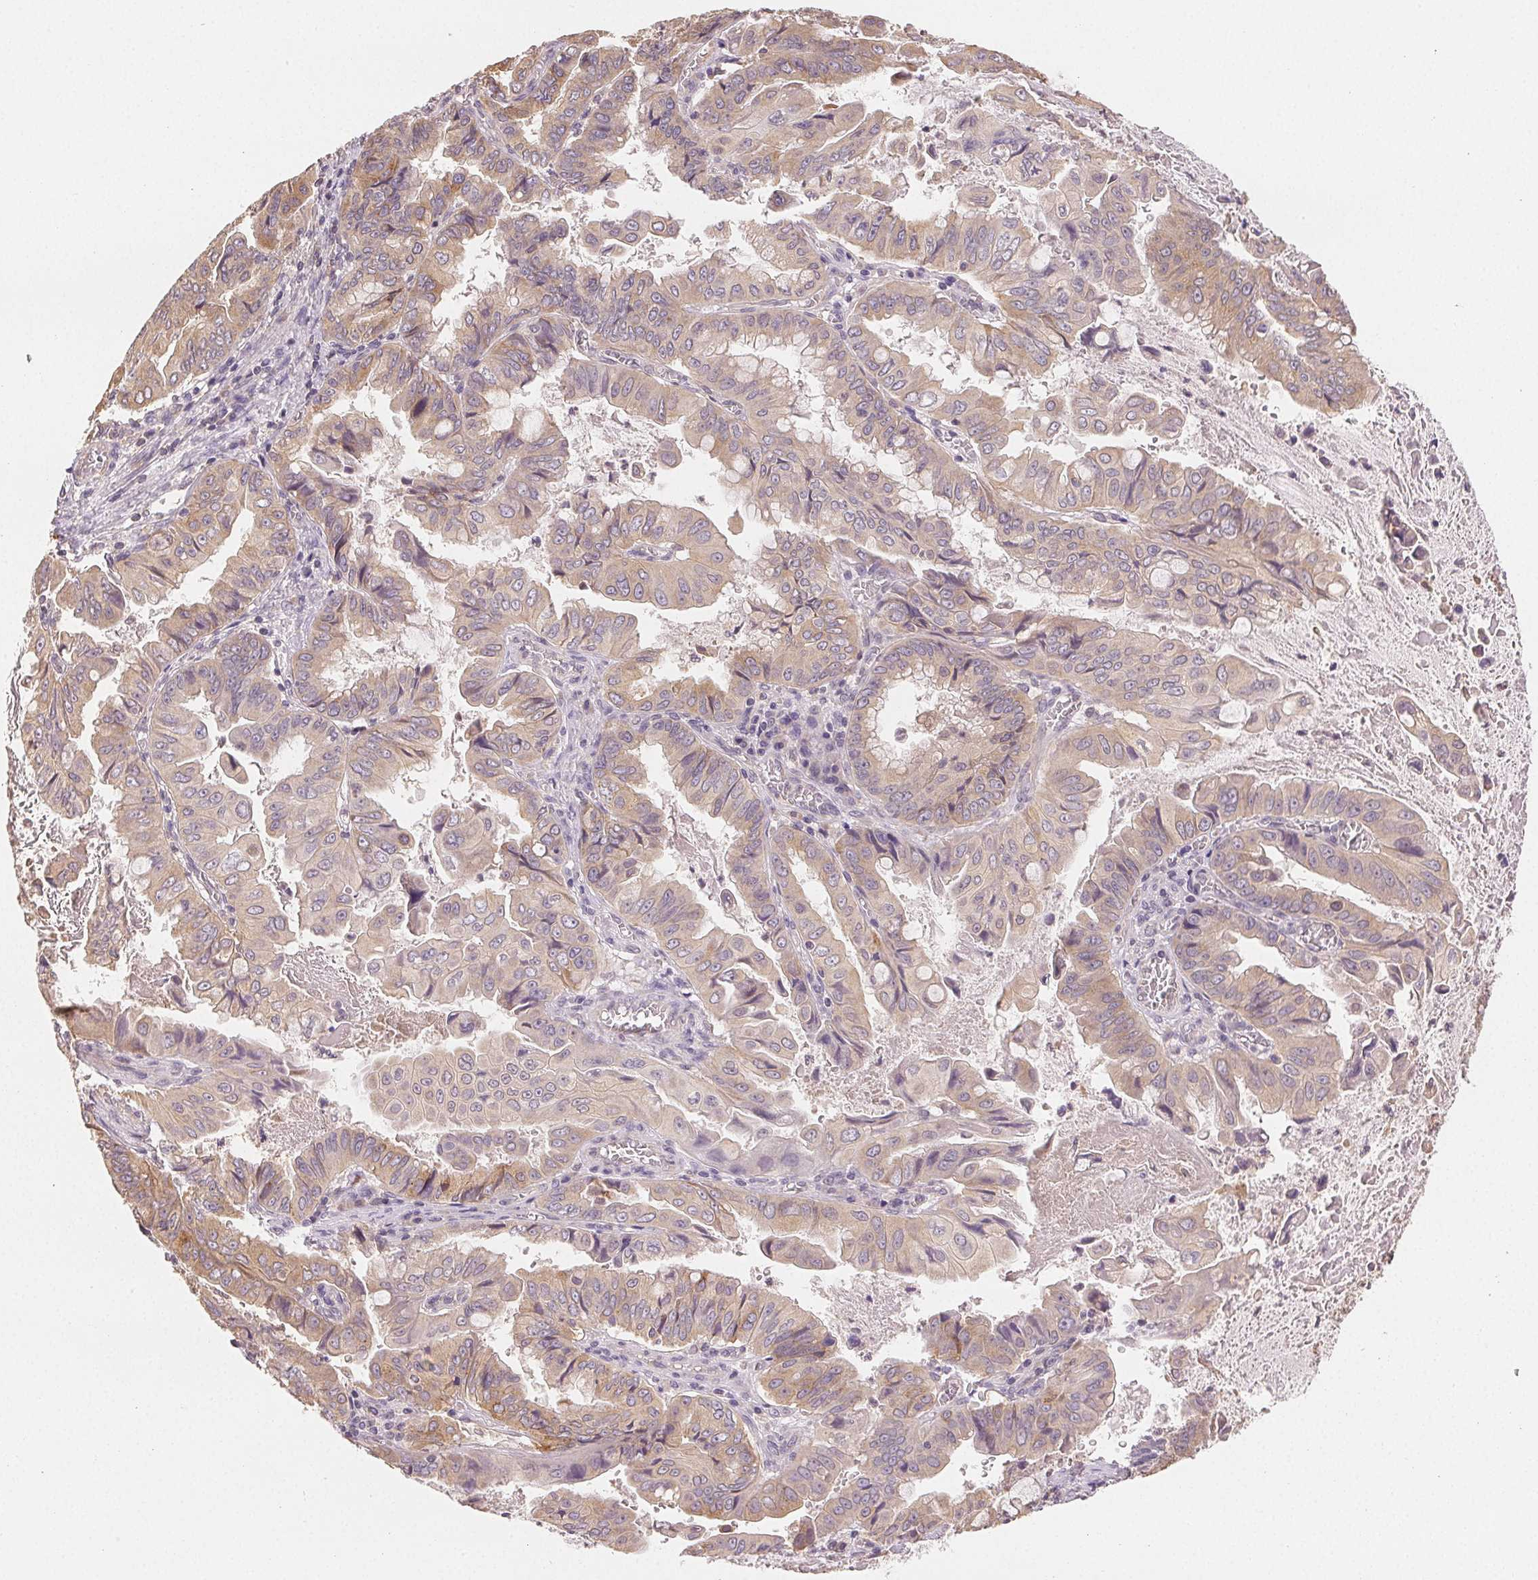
{"staining": {"intensity": "weak", "quantity": ">75%", "location": "cytoplasmic/membranous"}, "tissue": "stomach cancer", "cell_type": "Tumor cells", "image_type": "cancer", "snomed": [{"axis": "morphology", "description": "Adenocarcinoma, NOS"}, {"axis": "topography", "description": "Stomach, upper"}], "caption": "IHC micrograph of human stomach adenocarcinoma stained for a protein (brown), which exhibits low levels of weak cytoplasmic/membranous staining in about >75% of tumor cells.", "gene": "SEZ6L2", "patient": {"sex": "male", "age": 80}}